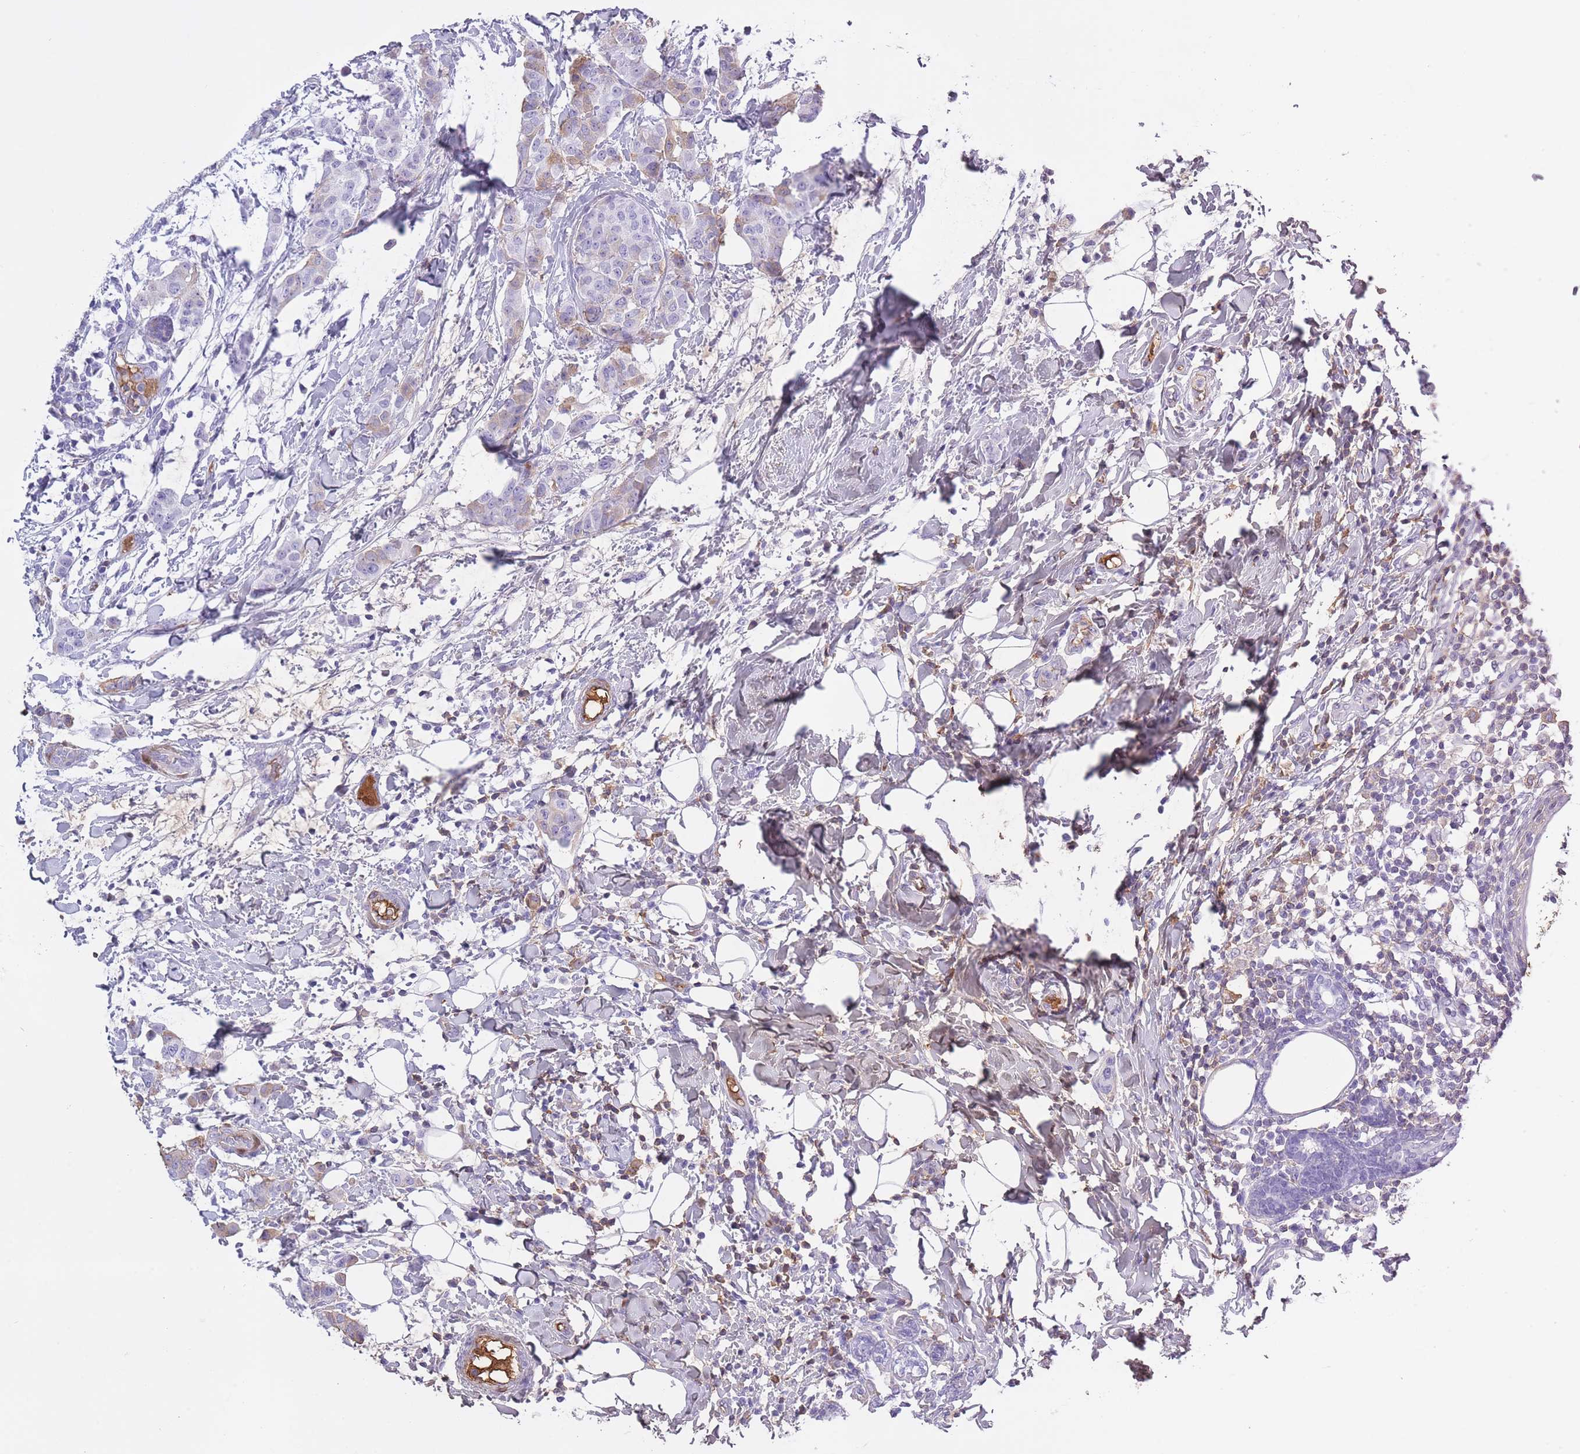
{"staining": {"intensity": "weak", "quantity": "<25%", "location": "cytoplasmic/membranous"}, "tissue": "breast cancer", "cell_type": "Tumor cells", "image_type": "cancer", "snomed": [{"axis": "morphology", "description": "Duct carcinoma"}, {"axis": "topography", "description": "Breast"}], "caption": "The photomicrograph displays no staining of tumor cells in breast invasive ductal carcinoma. (Stains: DAB (3,3'-diaminobenzidine) immunohistochemistry with hematoxylin counter stain, Microscopy: brightfield microscopy at high magnification).", "gene": "AP3S2", "patient": {"sex": "female", "age": 40}}